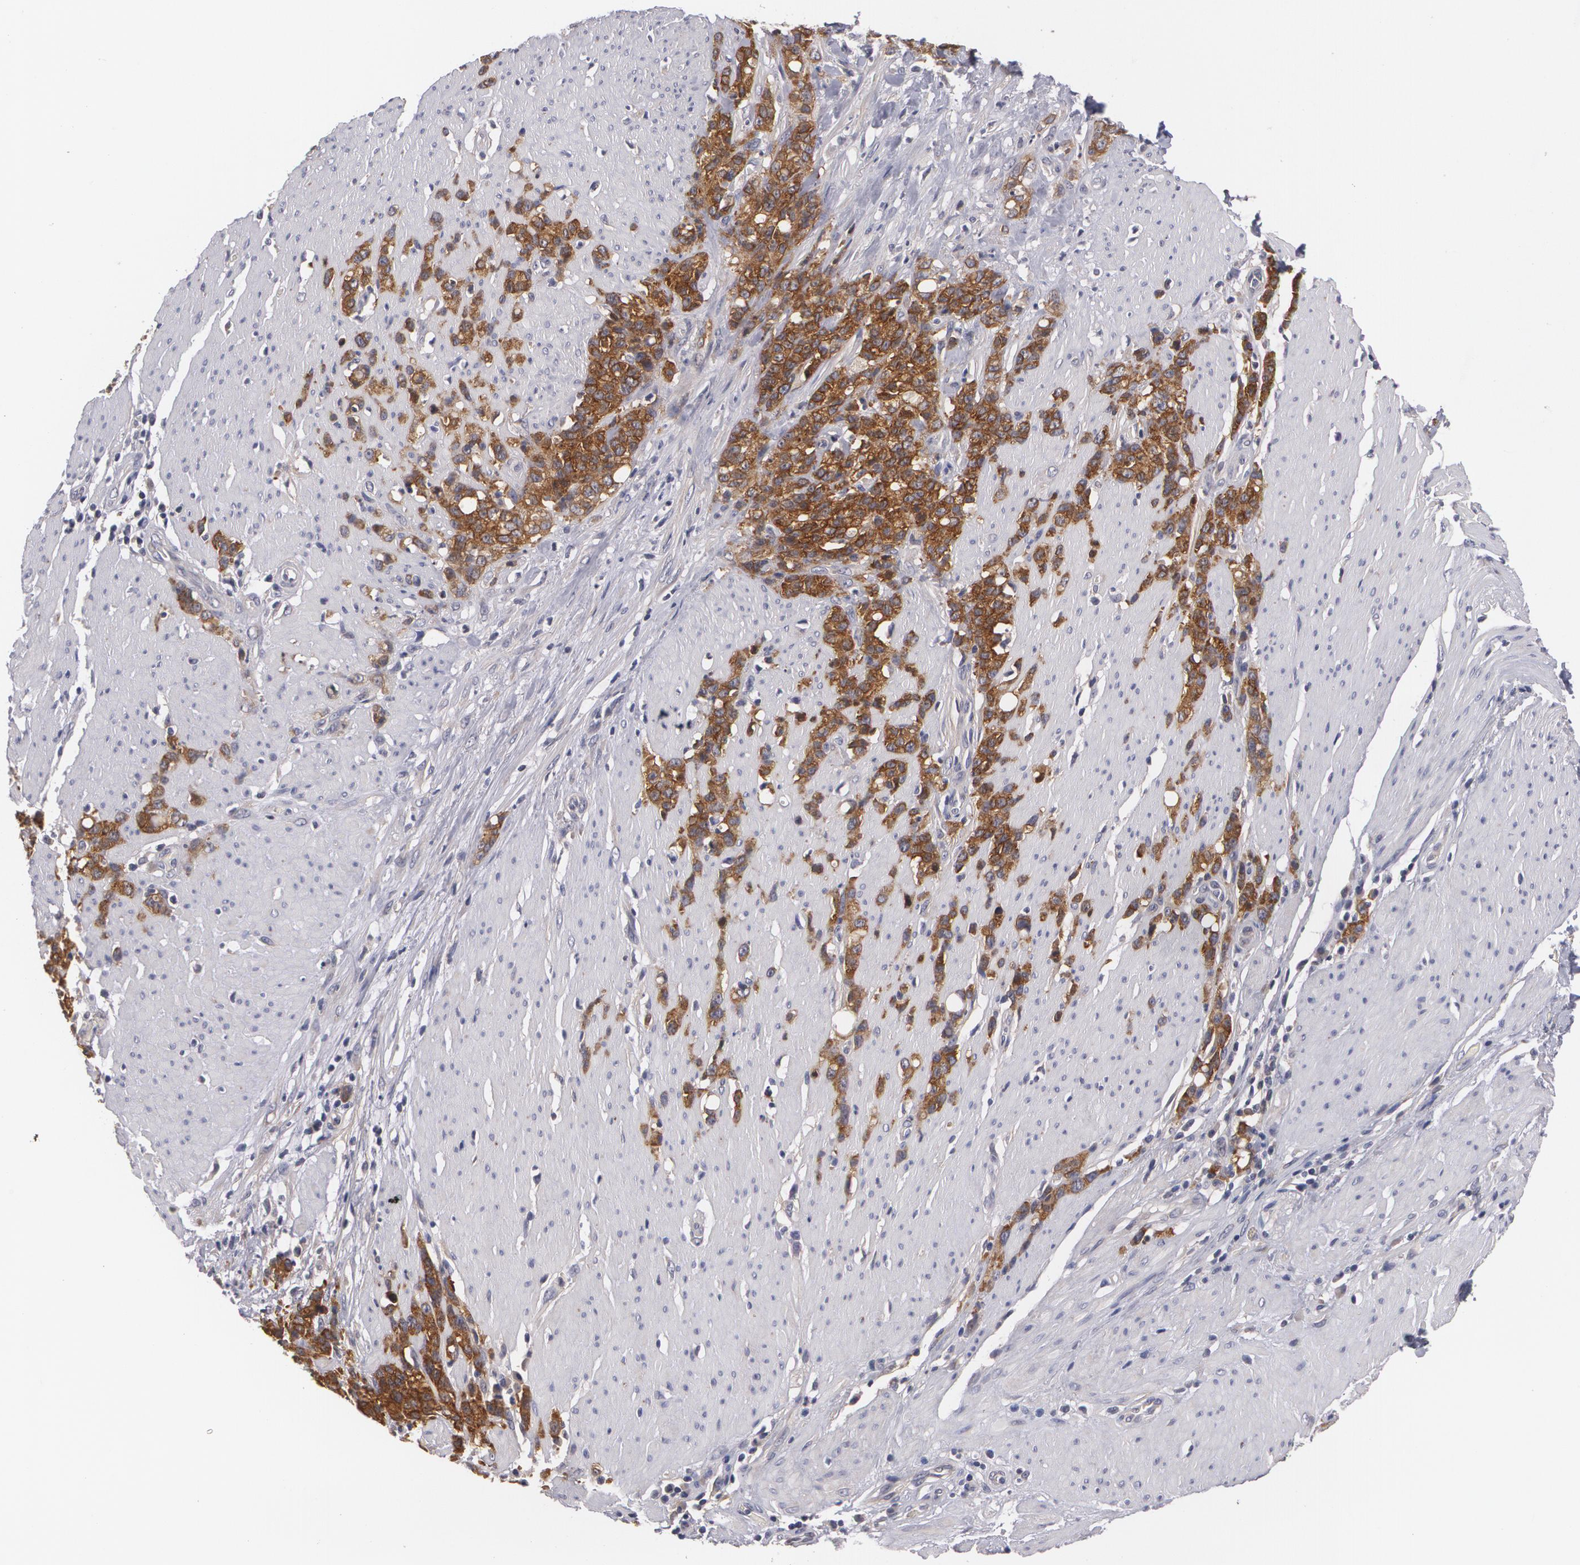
{"staining": {"intensity": "strong", "quantity": ">75%", "location": "cytoplasmic/membranous"}, "tissue": "stomach cancer", "cell_type": "Tumor cells", "image_type": "cancer", "snomed": [{"axis": "morphology", "description": "Adenocarcinoma, NOS"}, {"axis": "topography", "description": "Stomach, lower"}], "caption": "Stomach adenocarcinoma stained with a protein marker demonstrates strong staining in tumor cells.", "gene": "CASK", "patient": {"sex": "male", "age": 88}}